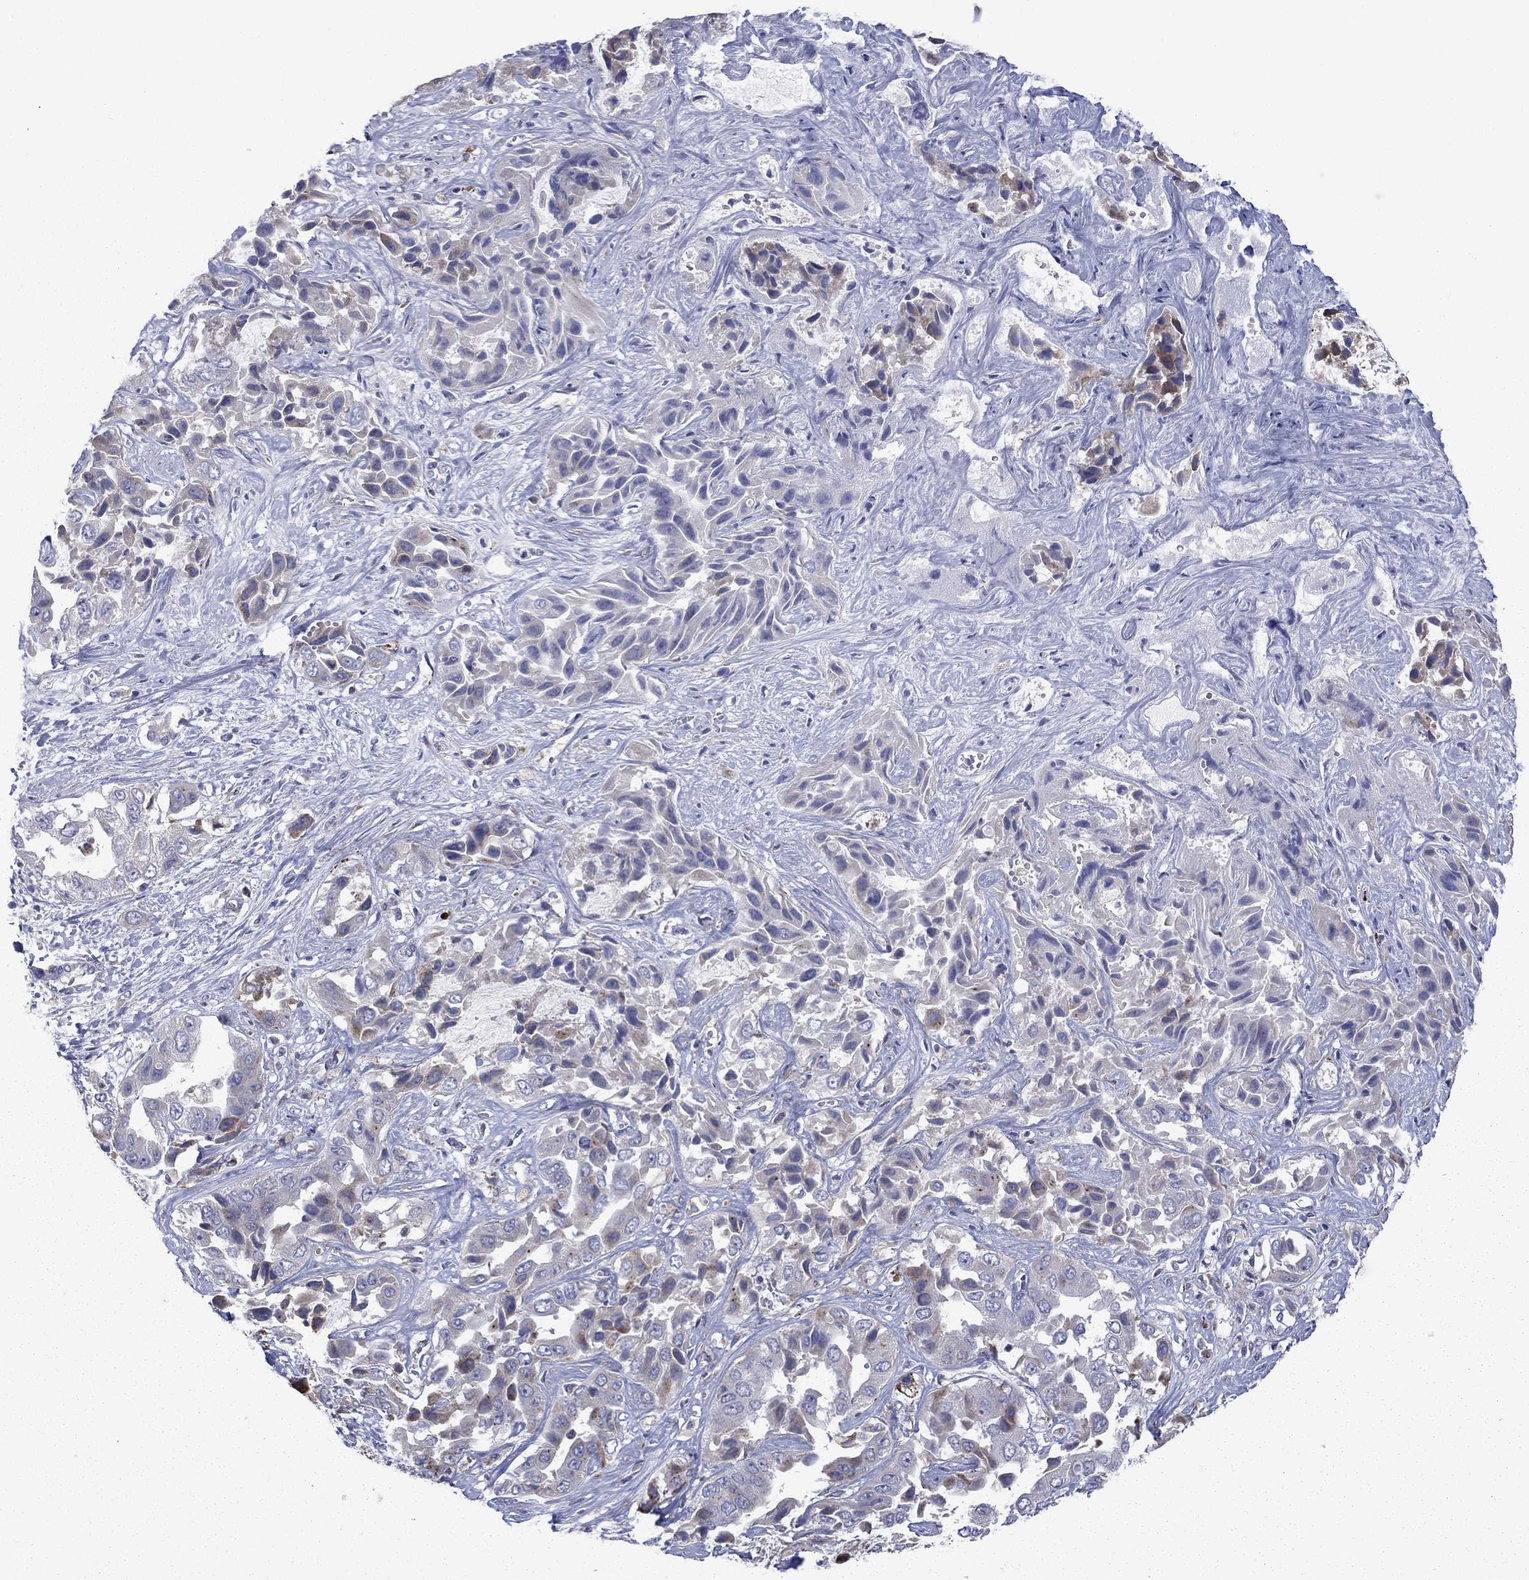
{"staining": {"intensity": "moderate", "quantity": "<25%", "location": "cytoplasmic/membranous"}, "tissue": "liver cancer", "cell_type": "Tumor cells", "image_type": "cancer", "snomed": [{"axis": "morphology", "description": "Cholangiocarcinoma"}, {"axis": "topography", "description": "Liver"}], "caption": "Liver cancer stained with a protein marker displays moderate staining in tumor cells.", "gene": "ASNS", "patient": {"sex": "female", "age": 52}}